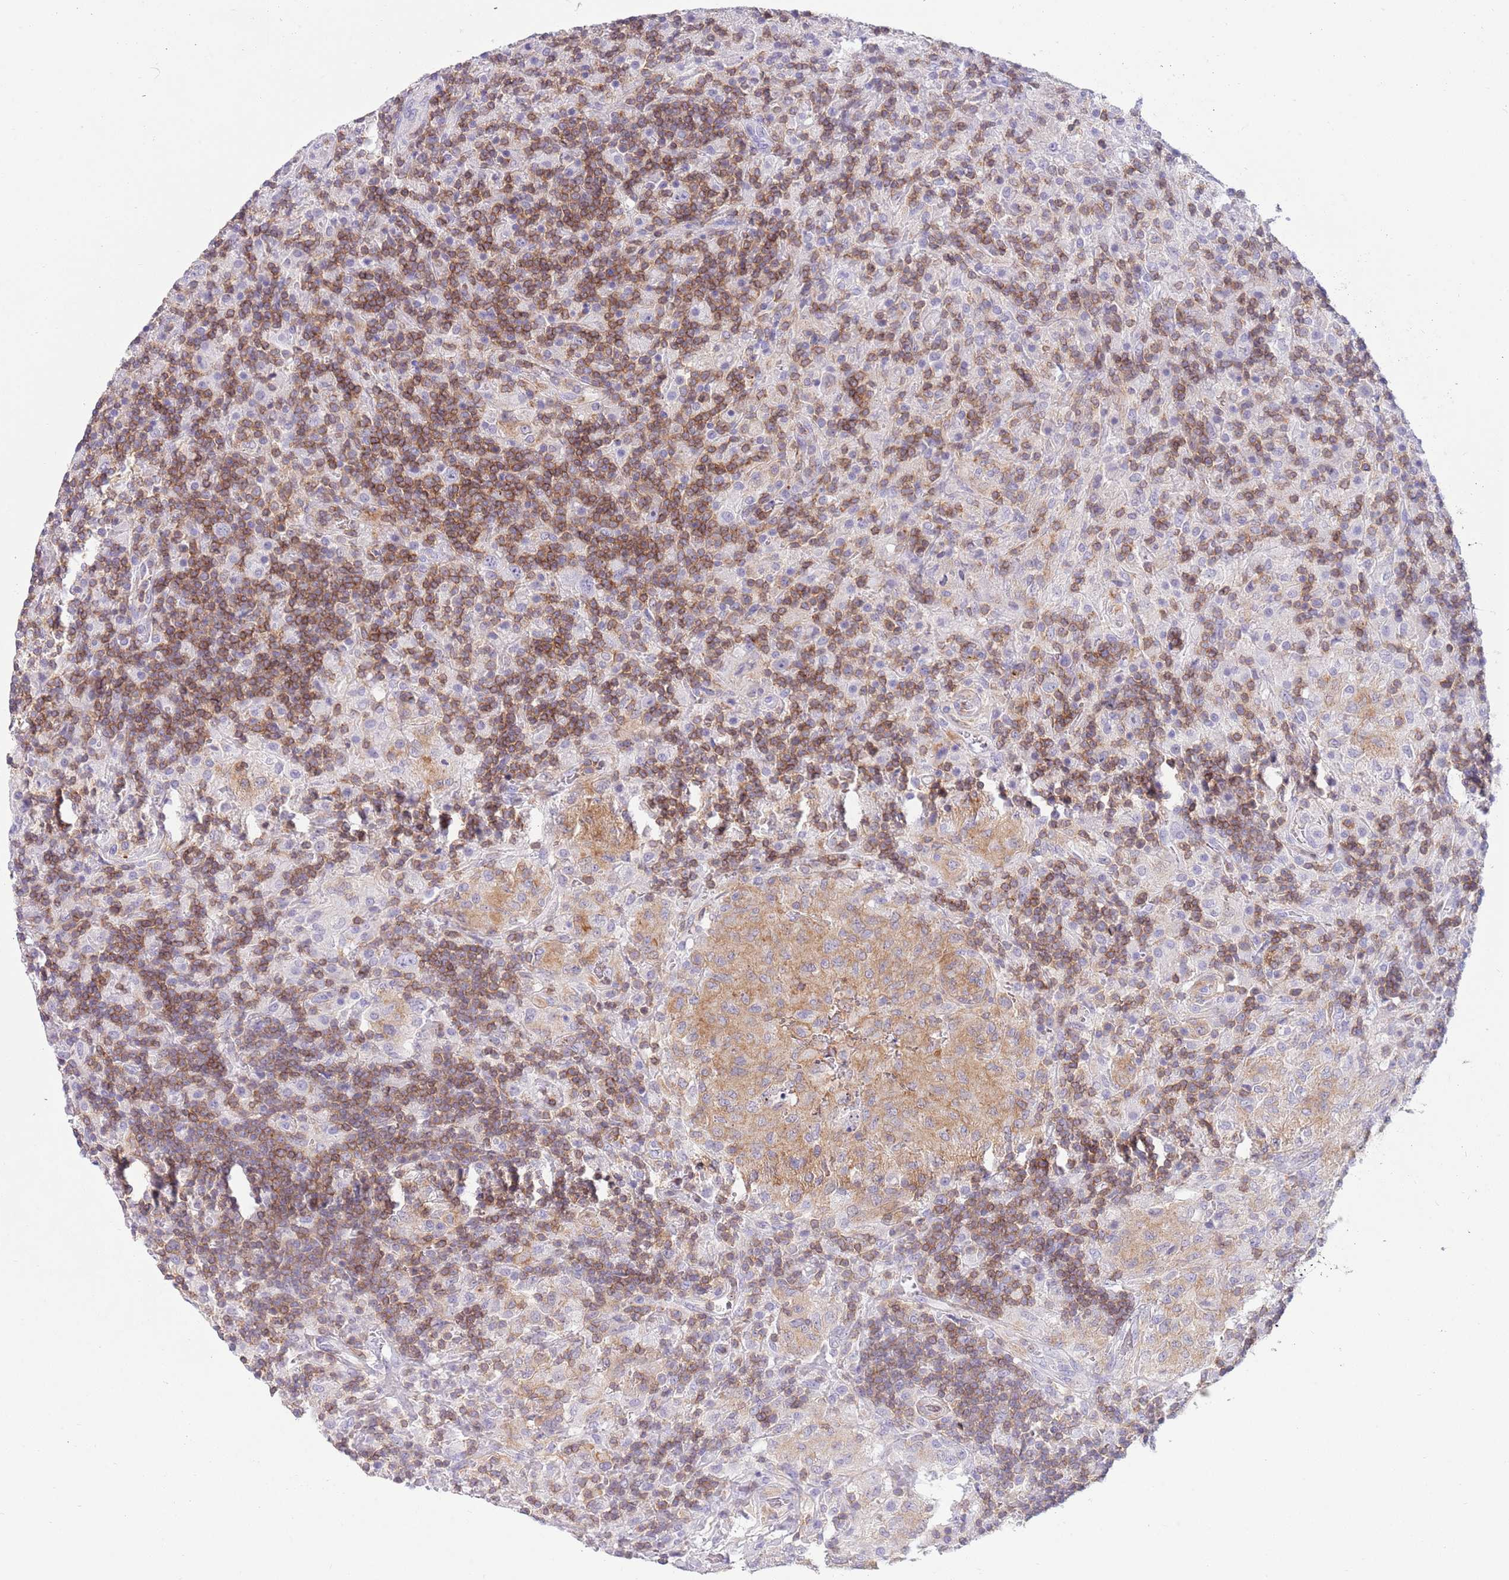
{"staining": {"intensity": "negative", "quantity": "none", "location": "none"}, "tissue": "lymphoma", "cell_type": "Tumor cells", "image_type": "cancer", "snomed": [{"axis": "morphology", "description": "Hodgkin's disease, NOS"}, {"axis": "topography", "description": "Lymph node"}], "caption": "High magnification brightfield microscopy of lymphoma stained with DAB (3,3'-diaminobenzidine) (brown) and counterstained with hematoxylin (blue): tumor cells show no significant expression.", "gene": "OR4Q3", "patient": {"sex": "male", "age": 70}}